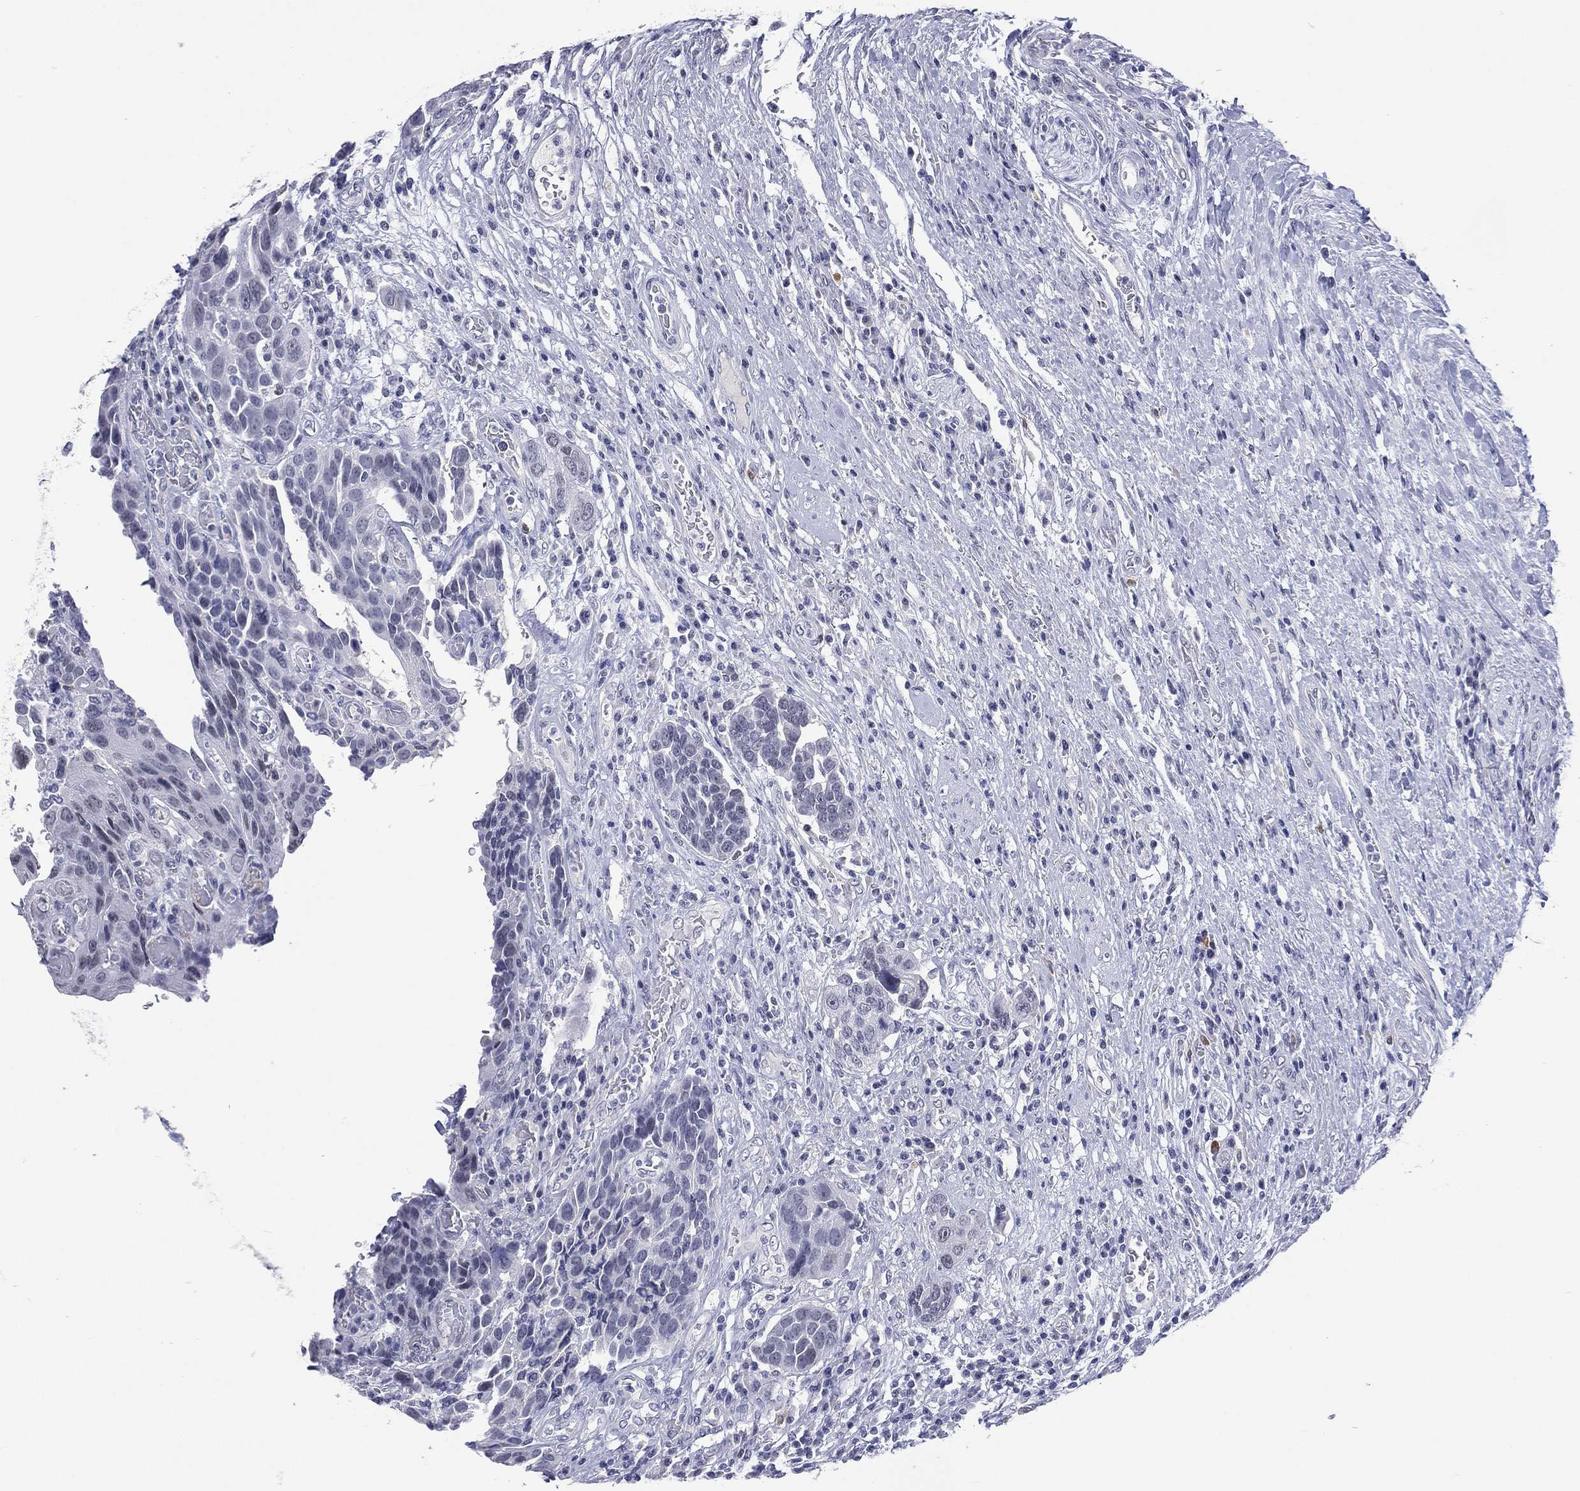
{"staining": {"intensity": "negative", "quantity": "none", "location": "none"}, "tissue": "urothelial cancer", "cell_type": "Tumor cells", "image_type": "cancer", "snomed": [{"axis": "morphology", "description": "Urothelial carcinoma, High grade"}, {"axis": "topography", "description": "Urinary bladder"}], "caption": "High magnification brightfield microscopy of urothelial cancer stained with DAB (3,3'-diaminobenzidine) (brown) and counterstained with hematoxylin (blue): tumor cells show no significant staining.", "gene": "SSX1", "patient": {"sex": "female", "age": 70}}